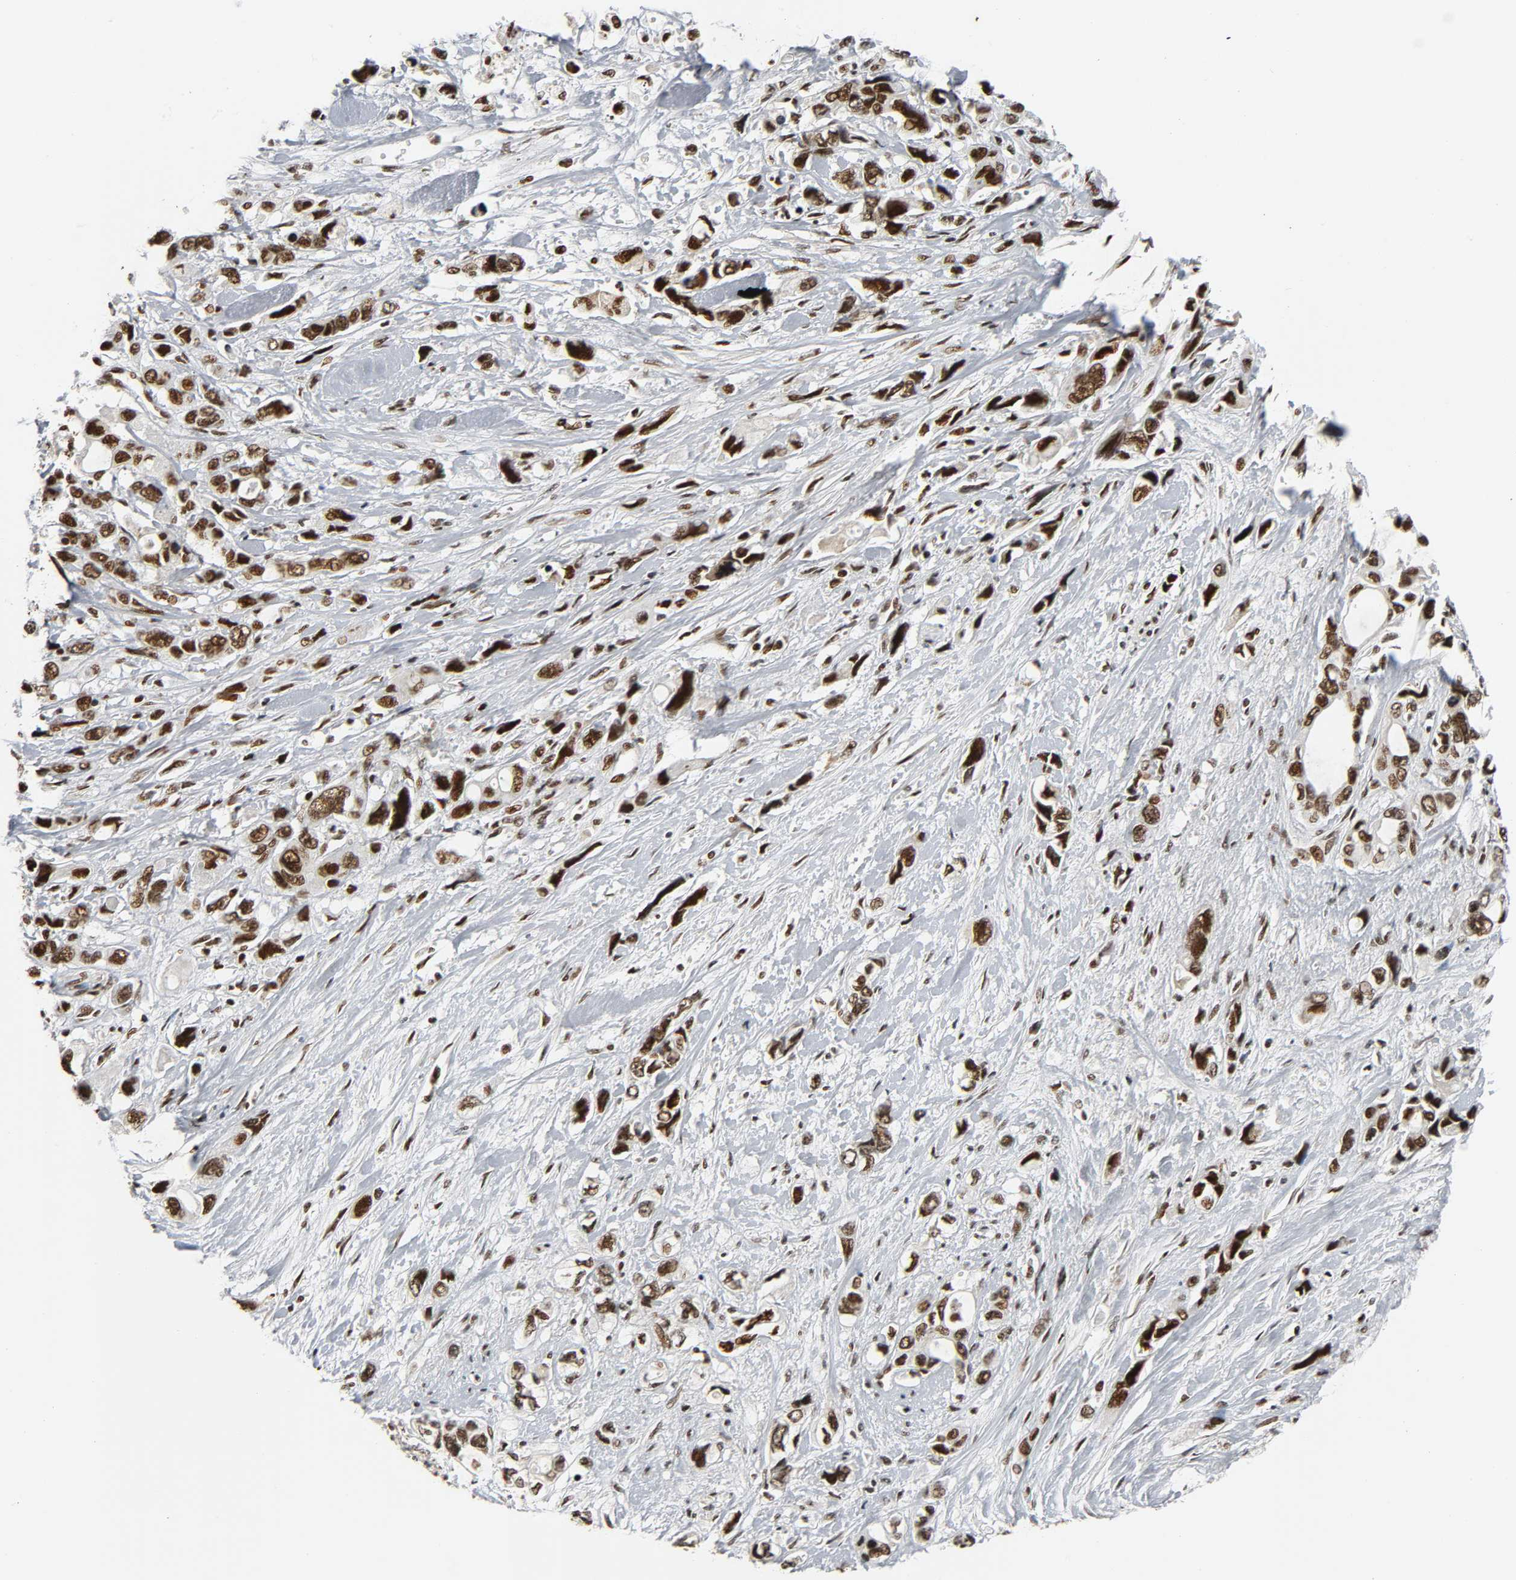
{"staining": {"intensity": "strong", "quantity": ">75%", "location": "nuclear"}, "tissue": "pancreatic cancer", "cell_type": "Tumor cells", "image_type": "cancer", "snomed": [{"axis": "morphology", "description": "Adenocarcinoma, NOS"}, {"axis": "topography", "description": "Pancreas"}], "caption": "A photomicrograph of human pancreatic adenocarcinoma stained for a protein demonstrates strong nuclear brown staining in tumor cells. The staining is performed using DAB brown chromogen to label protein expression. The nuclei are counter-stained blue using hematoxylin.", "gene": "CDK9", "patient": {"sex": "male", "age": 46}}